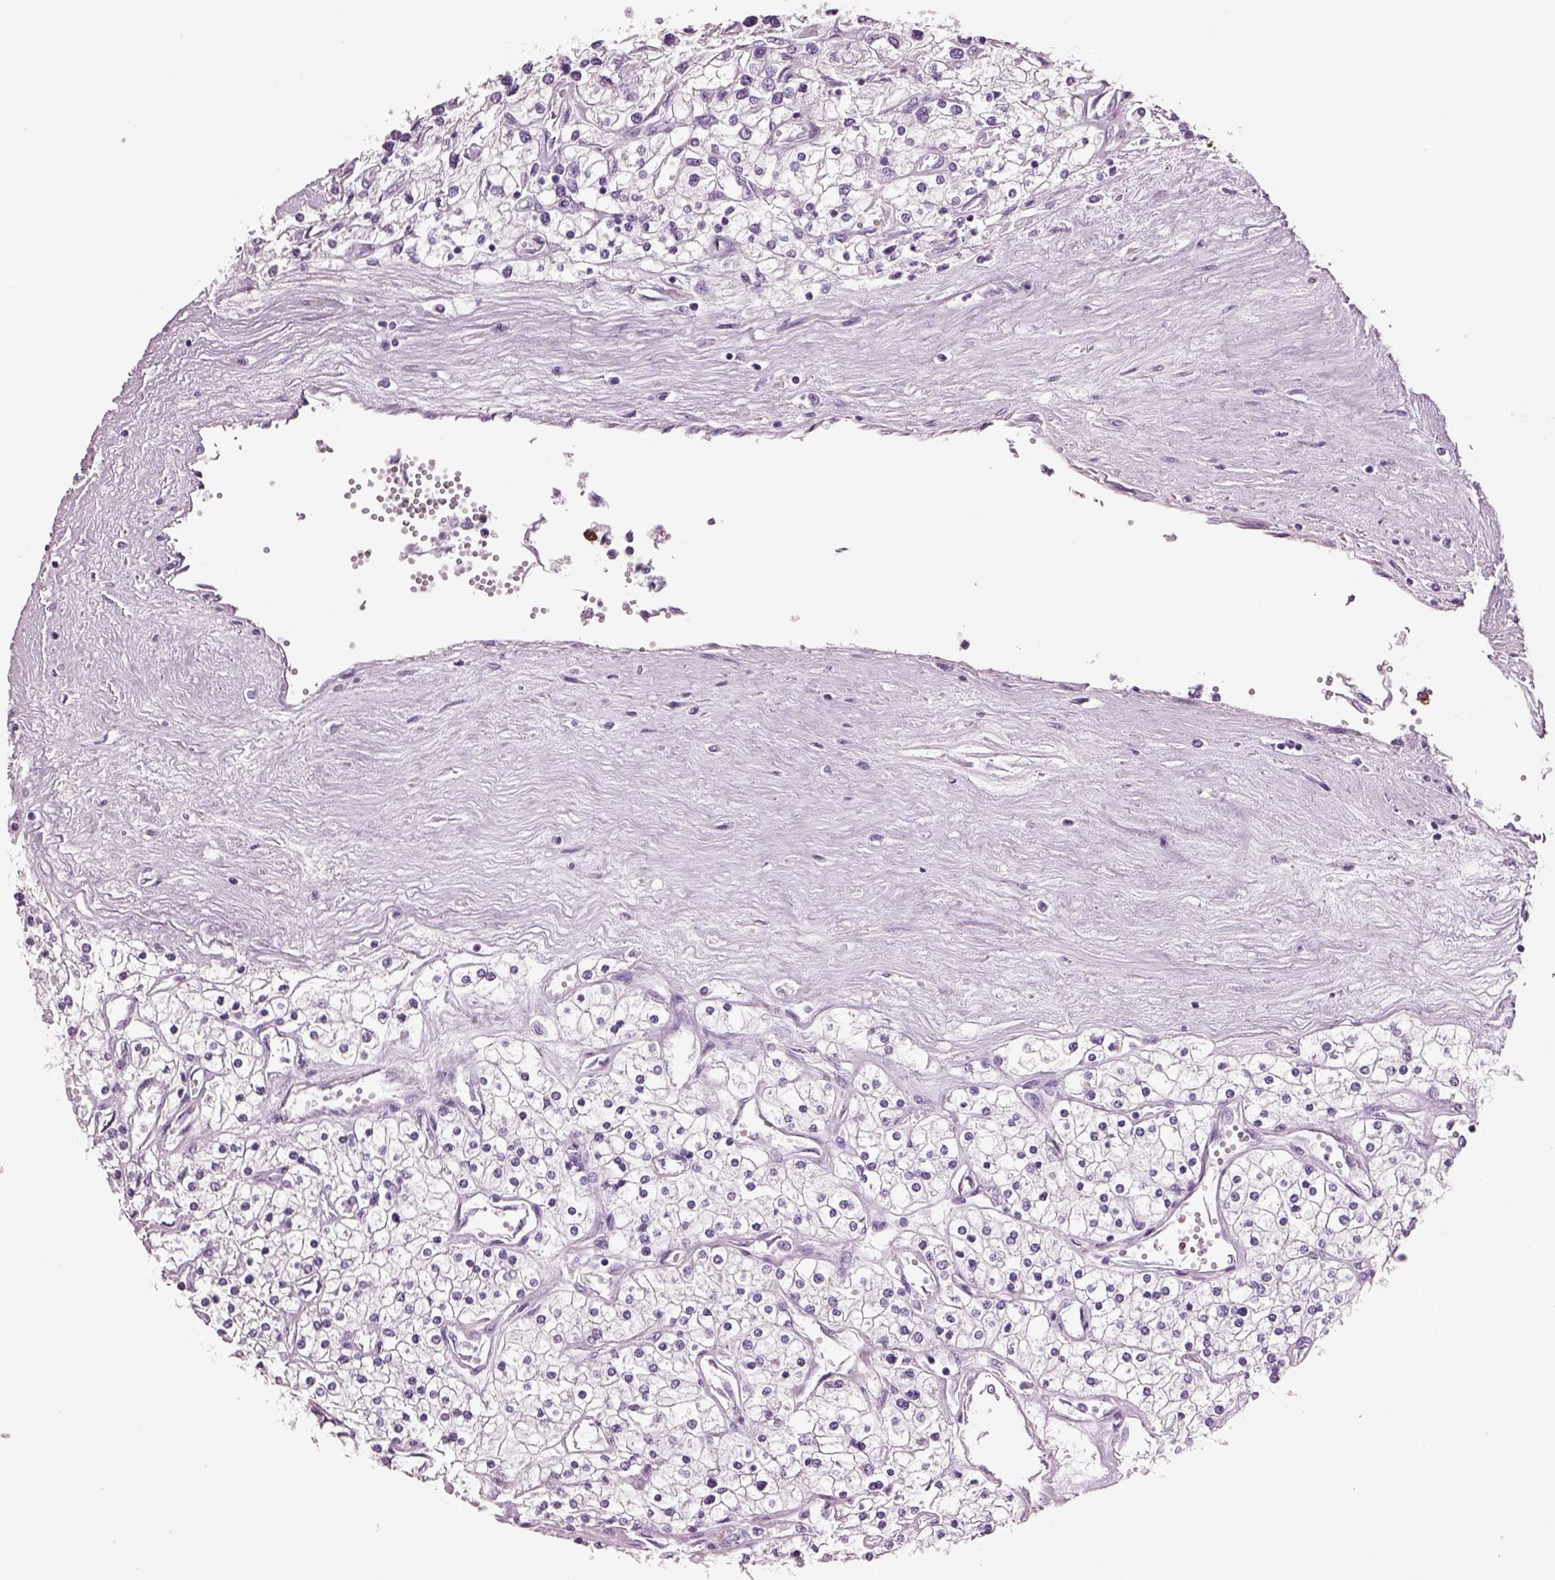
{"staining": {"intensity": "negative", "quantity": "none", "location": "none"}, "tissue": "renal cancer", "cell_type": "Tumor cells", "image_type": "cancer", "snomed": [{"axis": "morphology", "description": "Adenocarcinoma, NOS"}, {"axis": "topography", "description": "Kidney"}], "caption": "High power microscopy micrograph of an immunohistochemistry photomicrograph of renal cancer, revealing no significant positivity in tumor cells.", "gene": "ACOD1", "patient": {"sex": "male", "age": 80}}